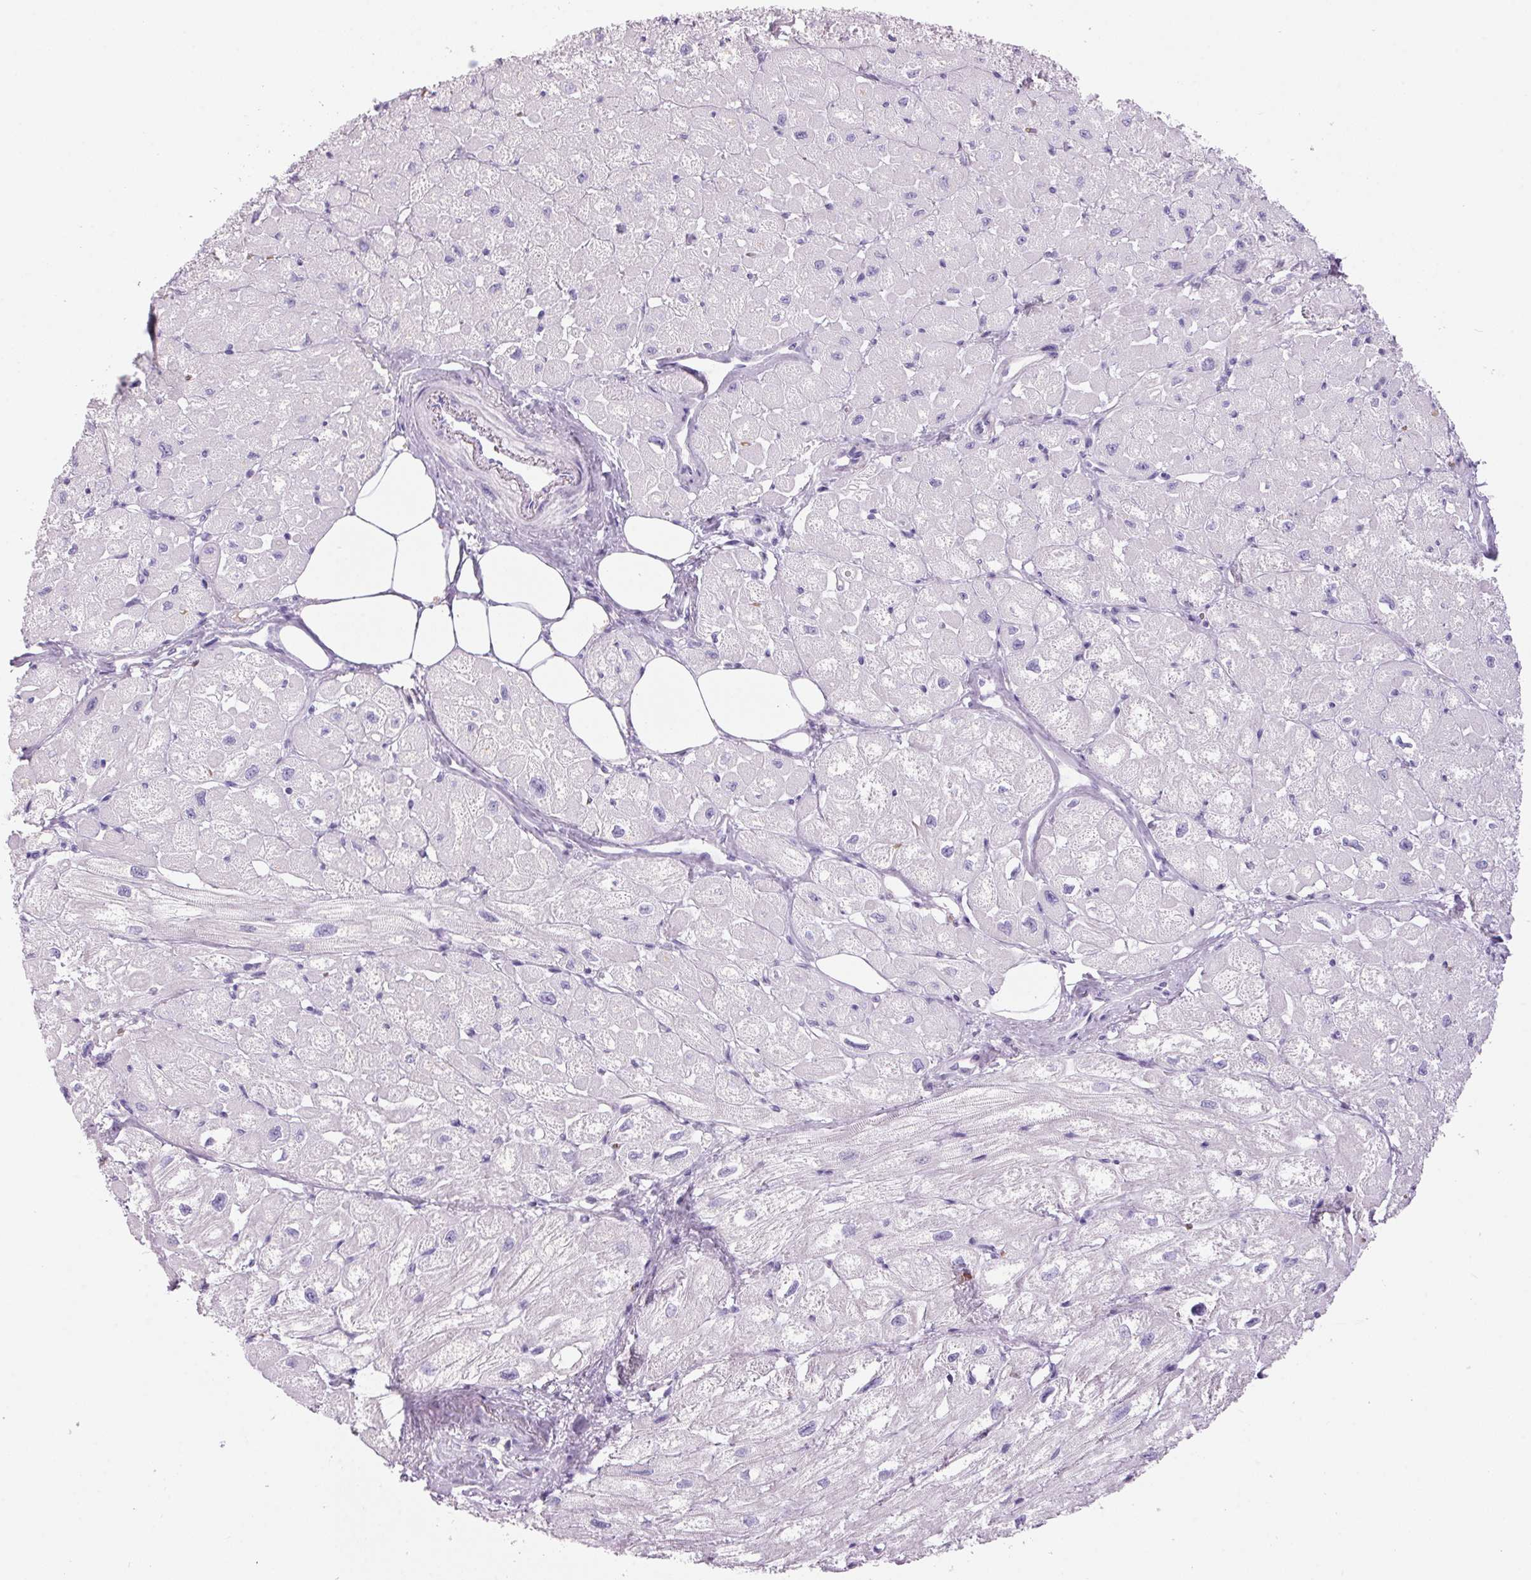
{"staining": {"intensity": "negative", "quantity": "none", "location": "none"}, "tissue": "heart muscle", "cell_type": "Cardiomyocytes", "image_type": "normal", "snomed": [{"axis": "morphology", "description": "Normal tissue, NOS"}, {"axis": "topography", "description": "Heart"}], "caption": "The IHC photomicrograph has no significant positivity in cardiomyocytes of heart muscle. Nuclei are stained in blue.", "gene": "HBQ1", "patient": {"sex": "female", "age": 62}}